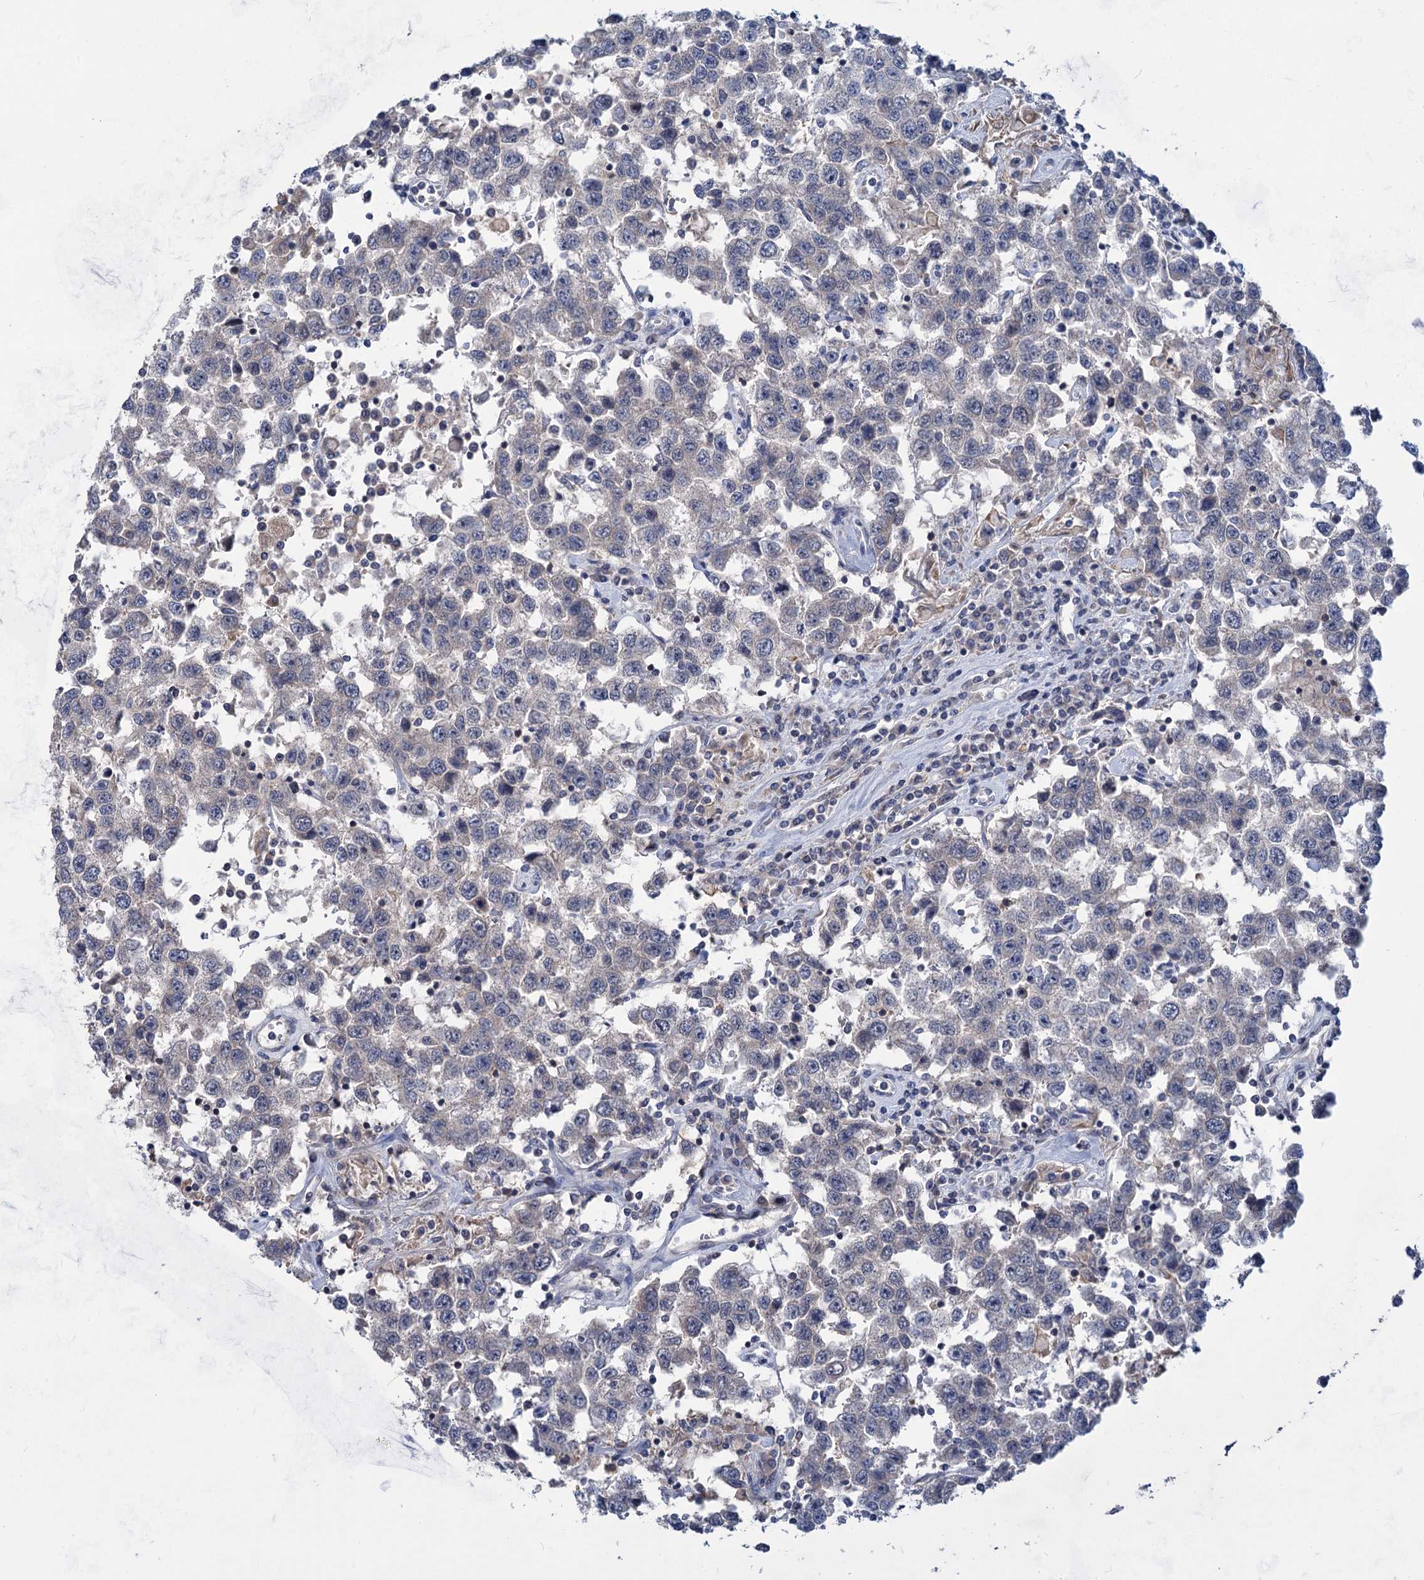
{"staining": {"intensity": "negative", "quantity": "none", "location": "none"}, "tissue": "testis cancer", "cell_type": "Tumor cells", "image_type": "cancer", "snomed": [{"axis": "morphology", "description": "Seminoma, NOS"}, {"axis": "topography", "description": "Testis"}], "caption": "DAB (3,3'-diaminobenzidine) immunohistochemical staining of testis cancer (seminoma) shows no significant positivity in tumor cells.", "gene": "TTC17", "patient": {"sex": "male", "age": 41}}